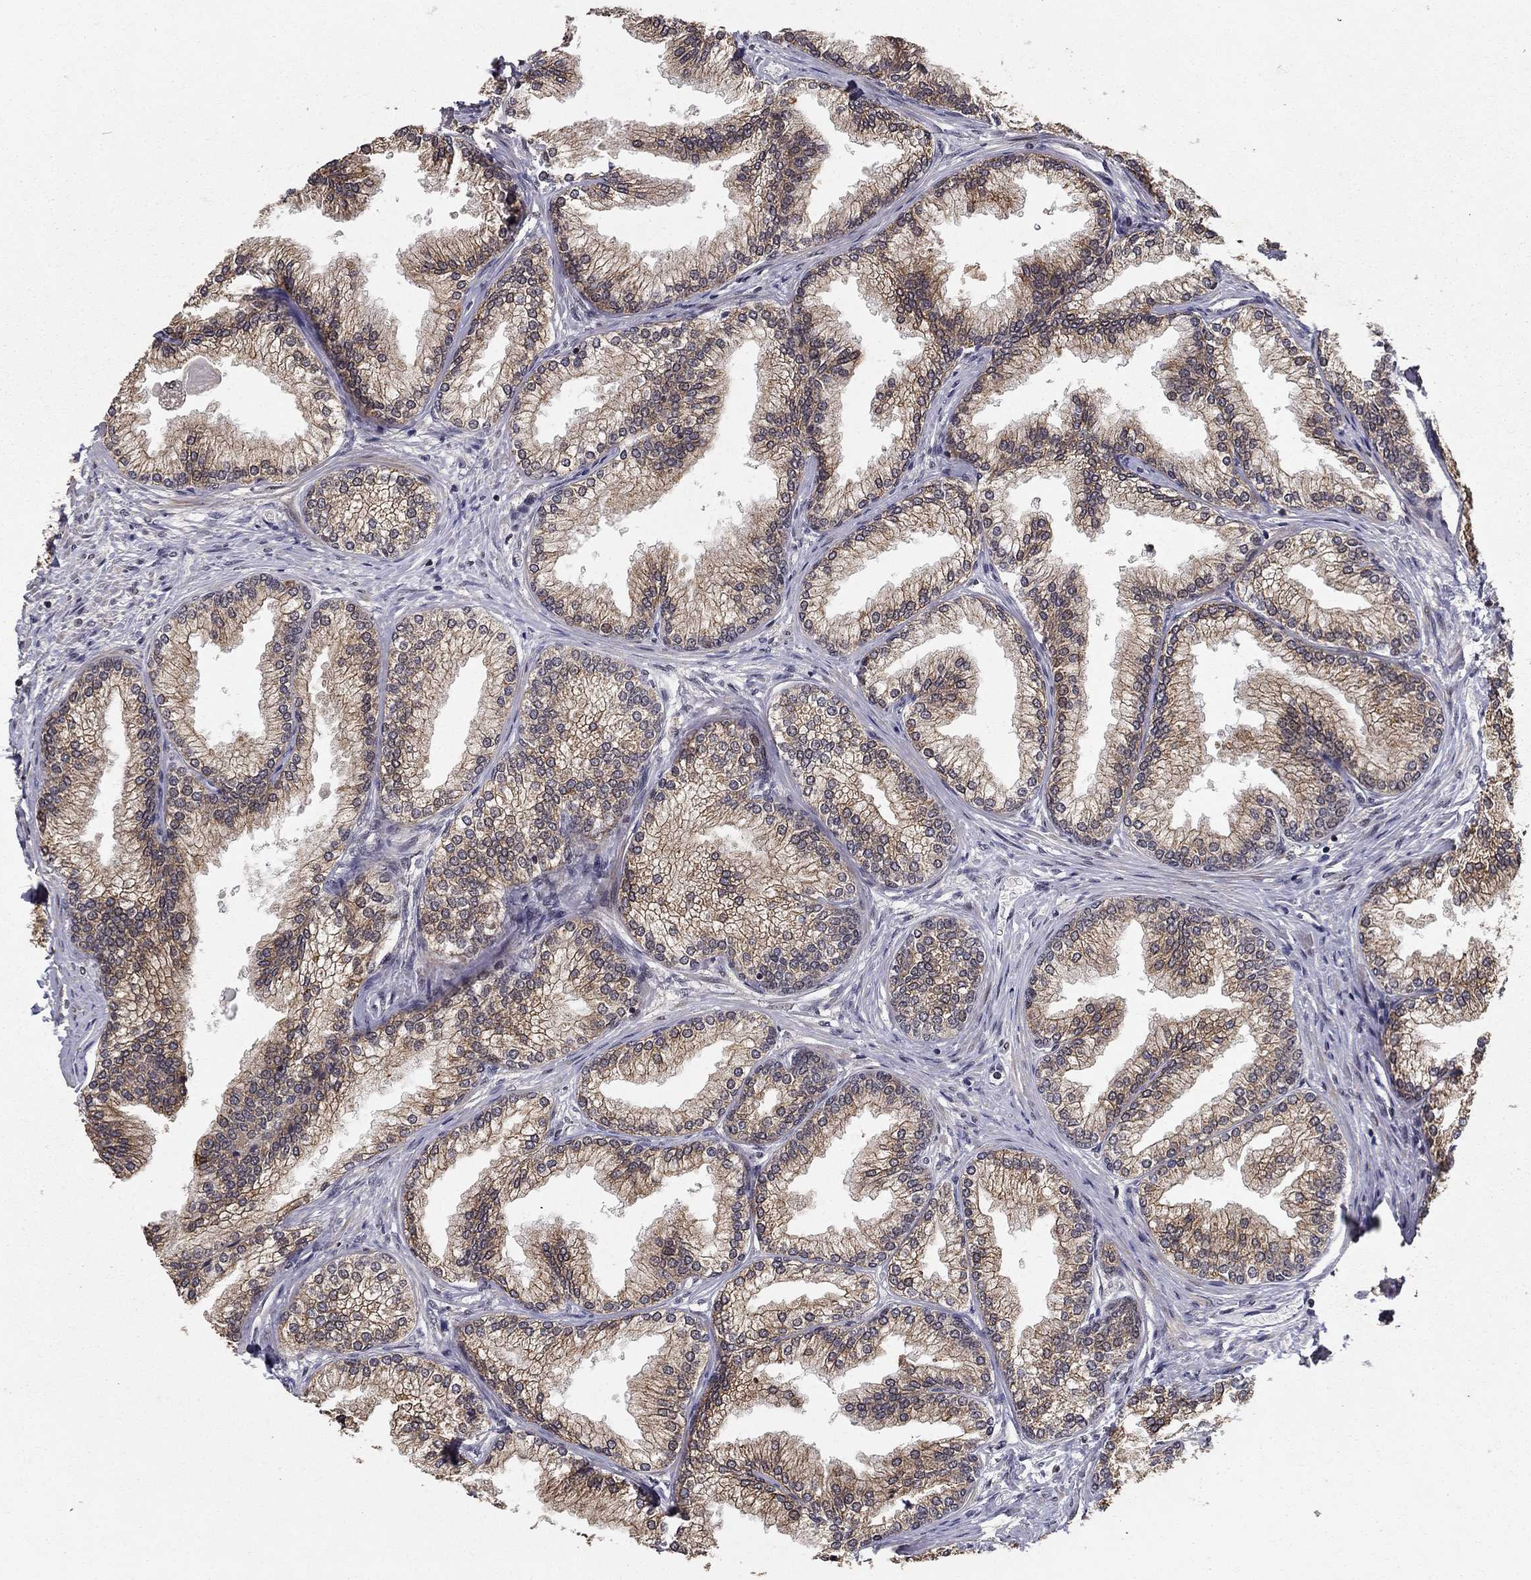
{"staining": {"intensity": "moderate", "quantity": ">75%", "location": "cytoplasmic/membranous"}, "tissue": "prostate", "cell_type": "Glandular cells", "image_type": "normal", "snomed": [{"axis": "morphology", "description": "Normal tissue, NOS"}, {"axis": "topography", "description": "Prostate"}], "caption": "IHC staining of unremarkable prostate, which demonstrates medium levels of moderate cytoplasmic/membranous positivity in about >75% of glandular cells indicating moderate cytoplasmic/membranous protein positivity. The staining was performed using DAB (3,3'-diaminobenzidine) (brown) for protein detection and nuclei were counterstained in hematoxylin (blue).", "gene": "CDCA7L", "patient": {"sex": "male", "age": 72}}